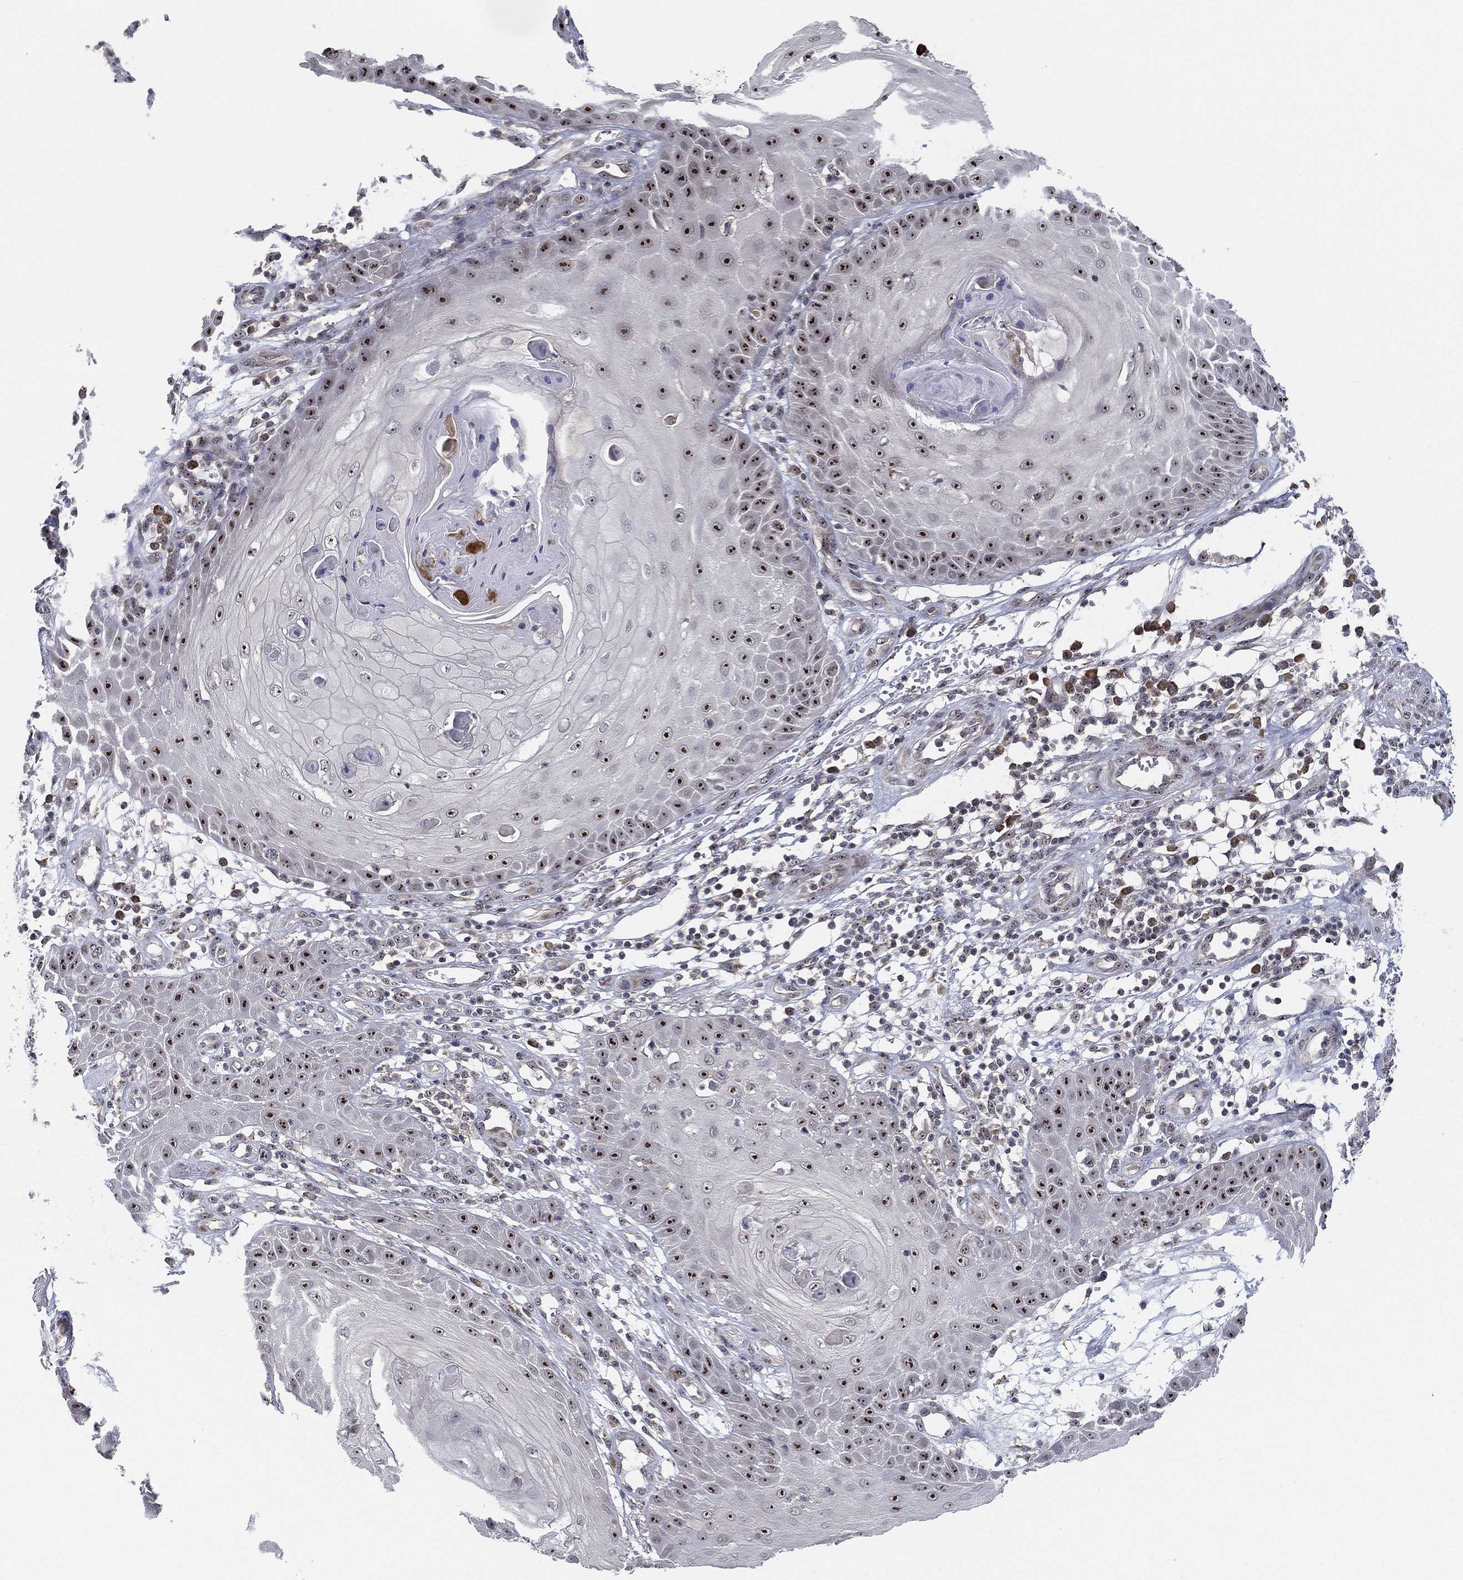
{"staining": {"intensity": "strong", "quantity": ">75%", "location": "nuclear"}, "tissue": "skin cancer", "cell_type": "Tumor cells", "image_type": "cancer", "snomed": [{"axis": "morphology", "description": "Squamous cell carcinoma, NOS"}, {"axis": "topography", "description": "Skin"}], "caption": "Human squamous cell carcinoma (skin) stained with a protein marker reveals strong staining in tumor cells.", "gene": "PPP1R16B", "patient": {"sex": "male", "age": 70}}